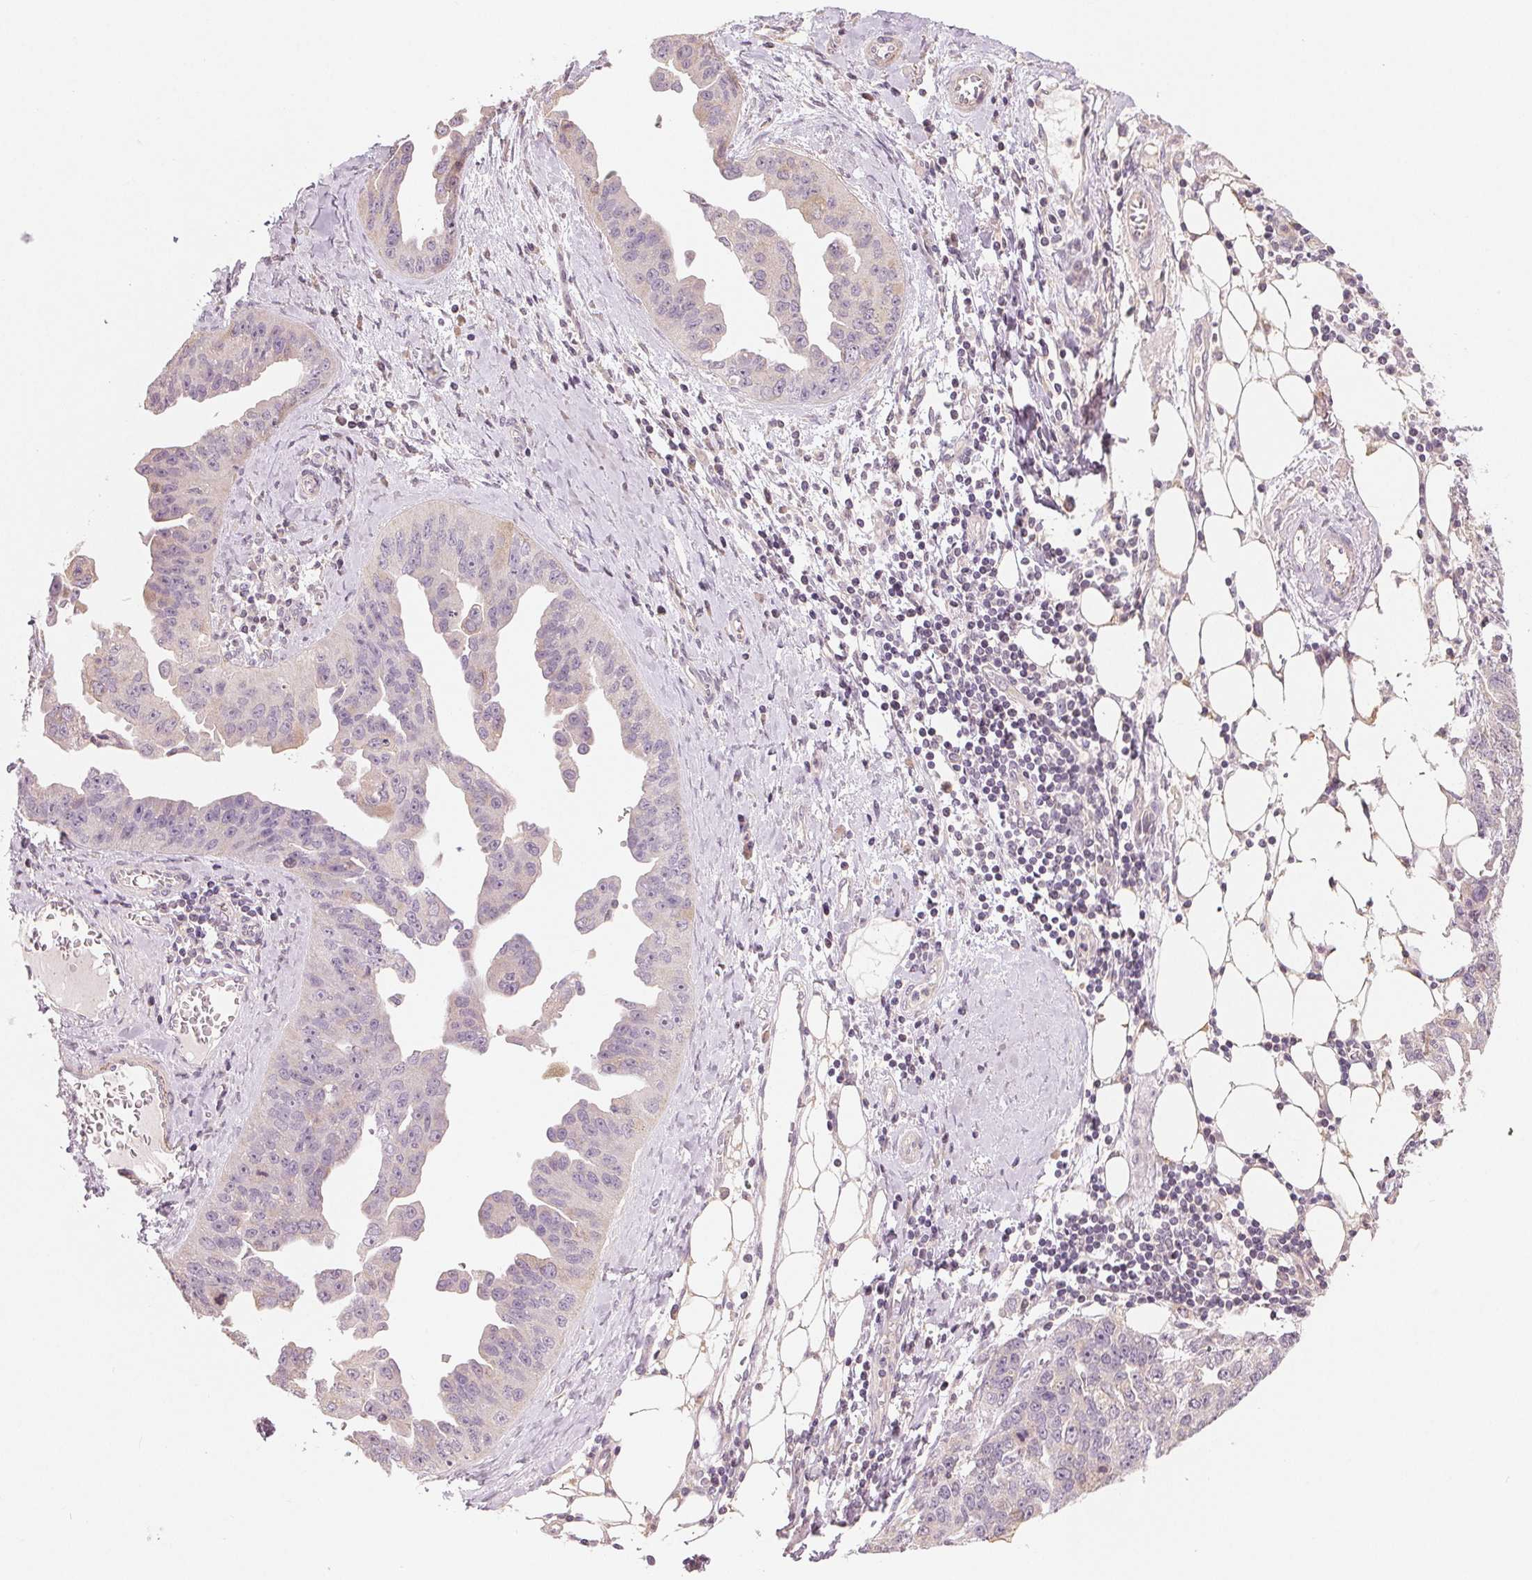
{"staining": {"intensity": "negative", "quantity": "none", "location": "none"}, "tissue": "ovarian cancer", "cell_type": "Tumor cells", "image_type": "cancer", "snomed": [{"axis": "morphology", "description": "Cystadenocarcinoma, serous, NOS"}, {"axis": "topography", "description": "Ovary"}], "caption": "DAB immunohistochemical staining of serous cystadenocarcinoma (ovarian) shows no significant expression in tumor cells.", "gene": "AQP8", "patient": {"sex": "female", "age": 75}}